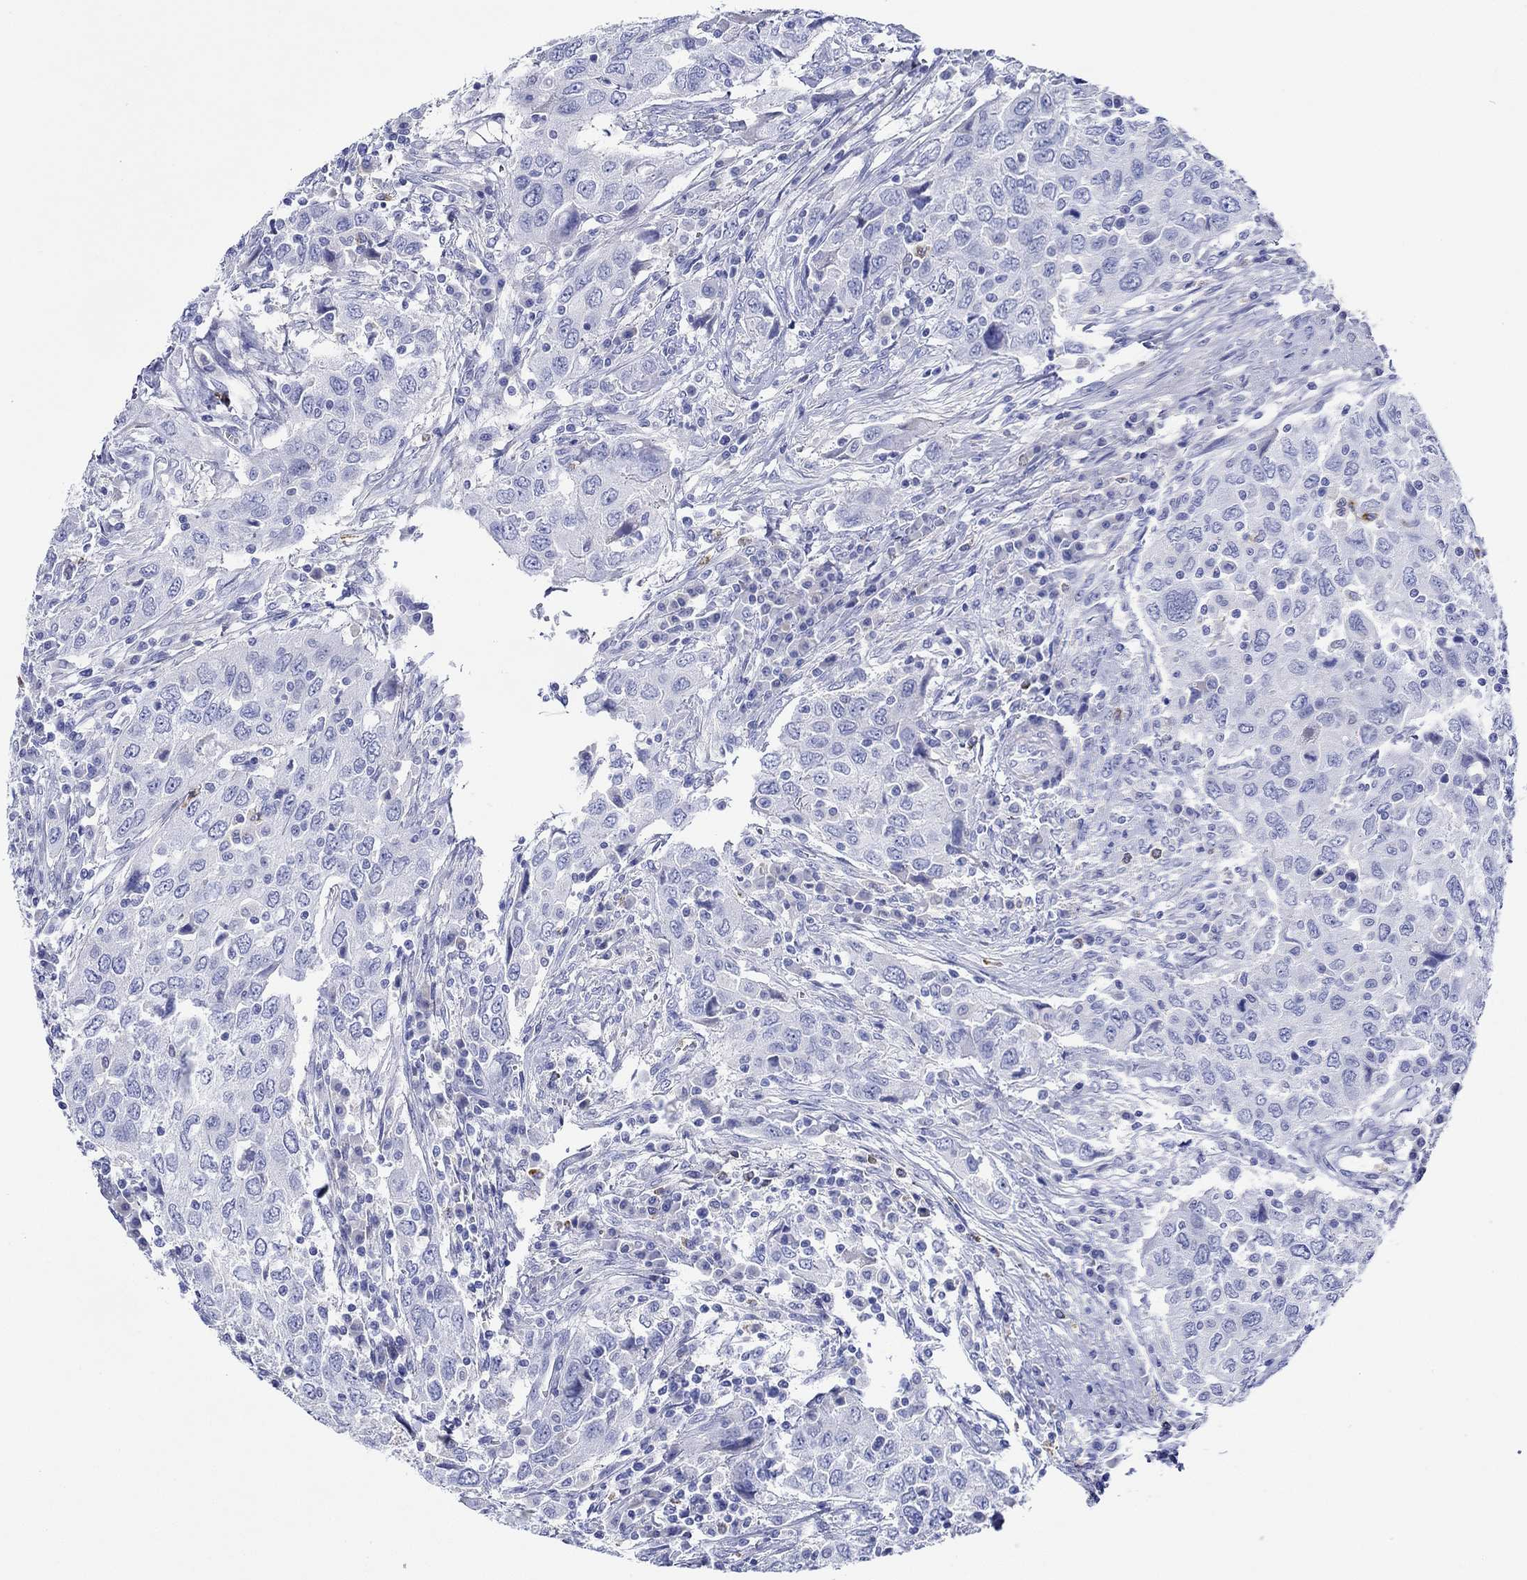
{"staining": {"intensity": "negative", "quantity": "none", "location": "none"}, "tissue": "urothelial cancer", "cell_type": "Tumor cells", "image_type": "cancer", "snomed": [{"axis": "morphology", "description": "Urothelial carcinoma, High grade"}, {"axis": "topography", "description": "Urinary bladder"}], "caption": "The histopathology image shows no significant staining in tumor cells of urothelial carcinoma (high-grade).", "gene": "EPX", "patient": {"sex": "male", "age": 76}}